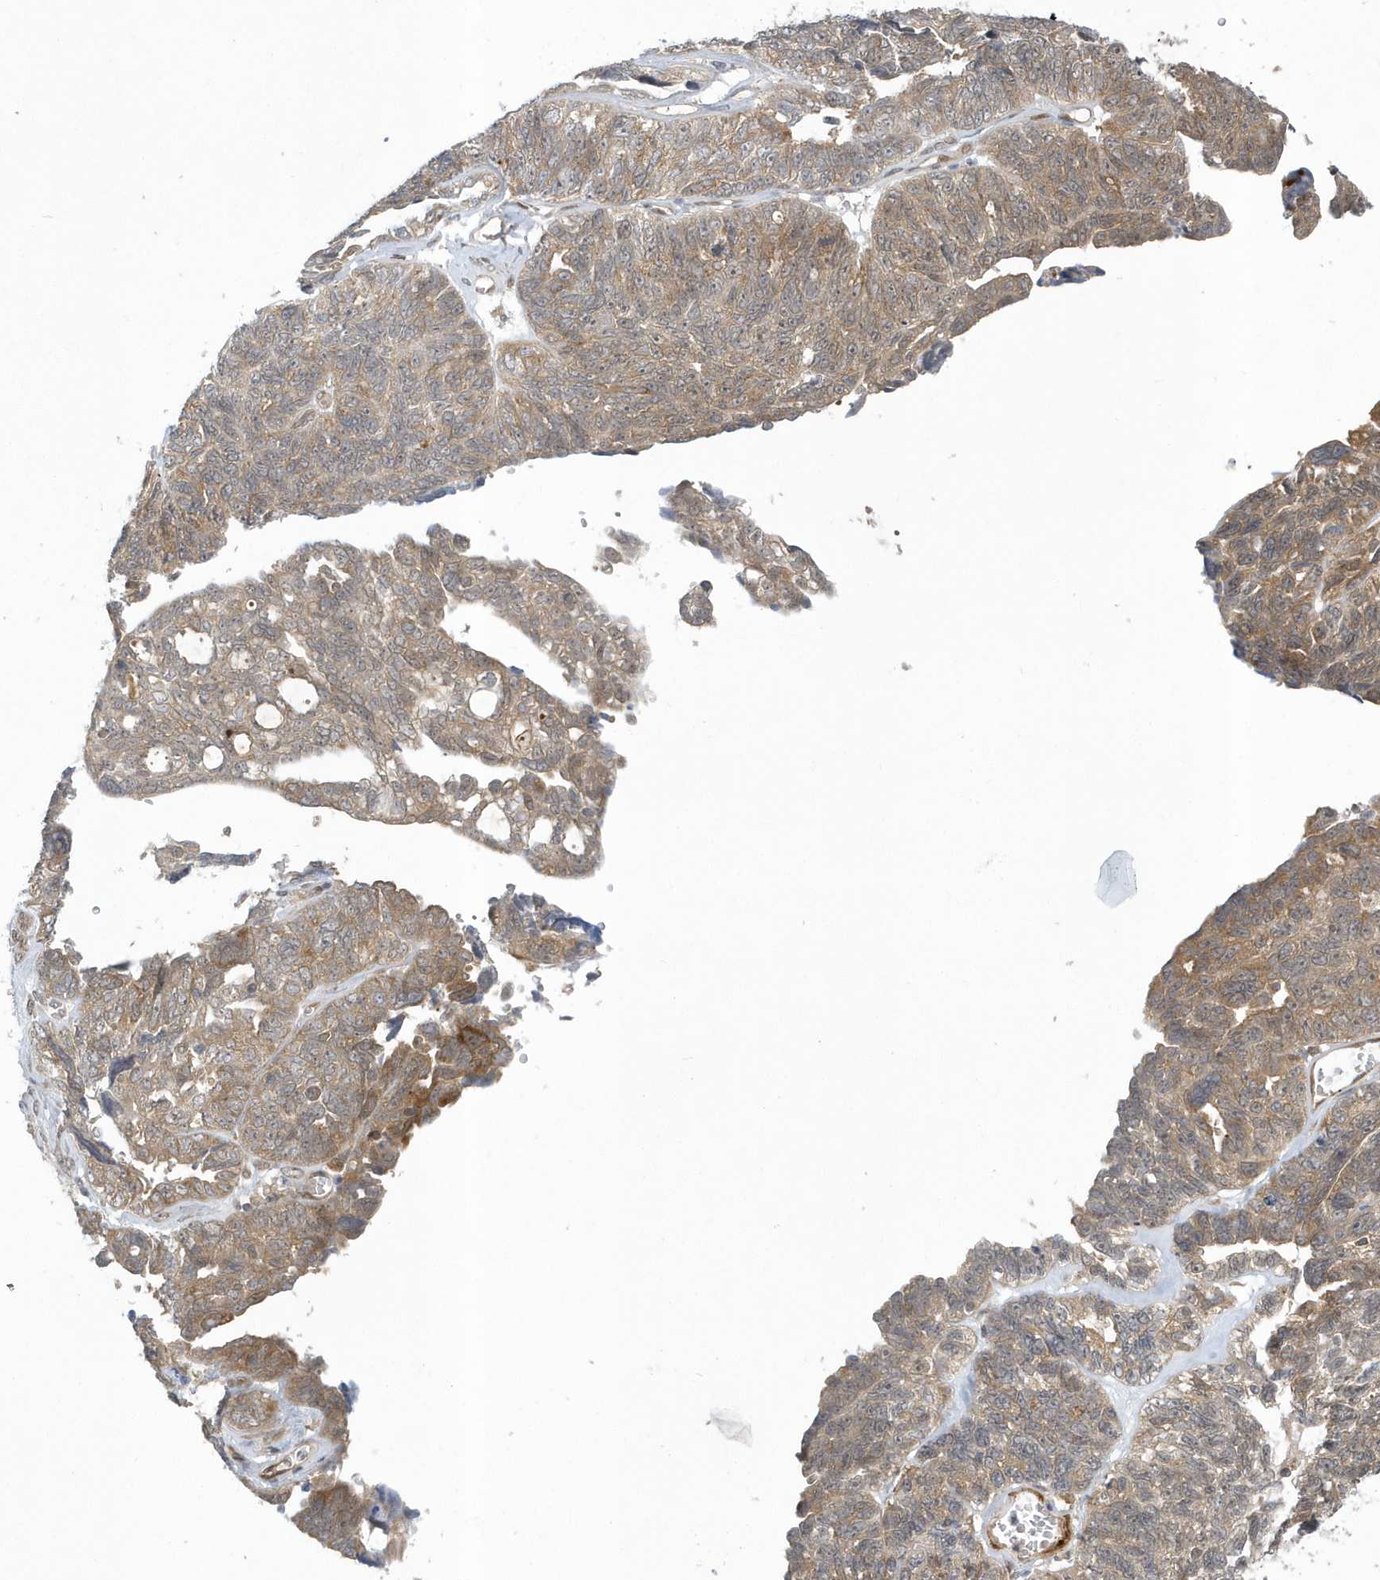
{"staining": {"intensity": "moderate", "quantity": ">75%", "location": "cytoplasmic/membranous"}, "tissue": "ovarian cancer", "cell_type": "Tumor cells", "image_type": "cancer", "snomed": [{"axis": "morphology", "description": "Cystadenocarcinoma, serous, NOS"}, {"axis": "topography", "description": "Ovary"}], "caption": "Moderate cytoplasmic/membranous positivity for a protein is present in about >75% of tumor cells of serous cystadenocarcinoma (ovarian) using IHC.", "gene": "ATG4A", "patient": {"sex": "female", "age": 79}}